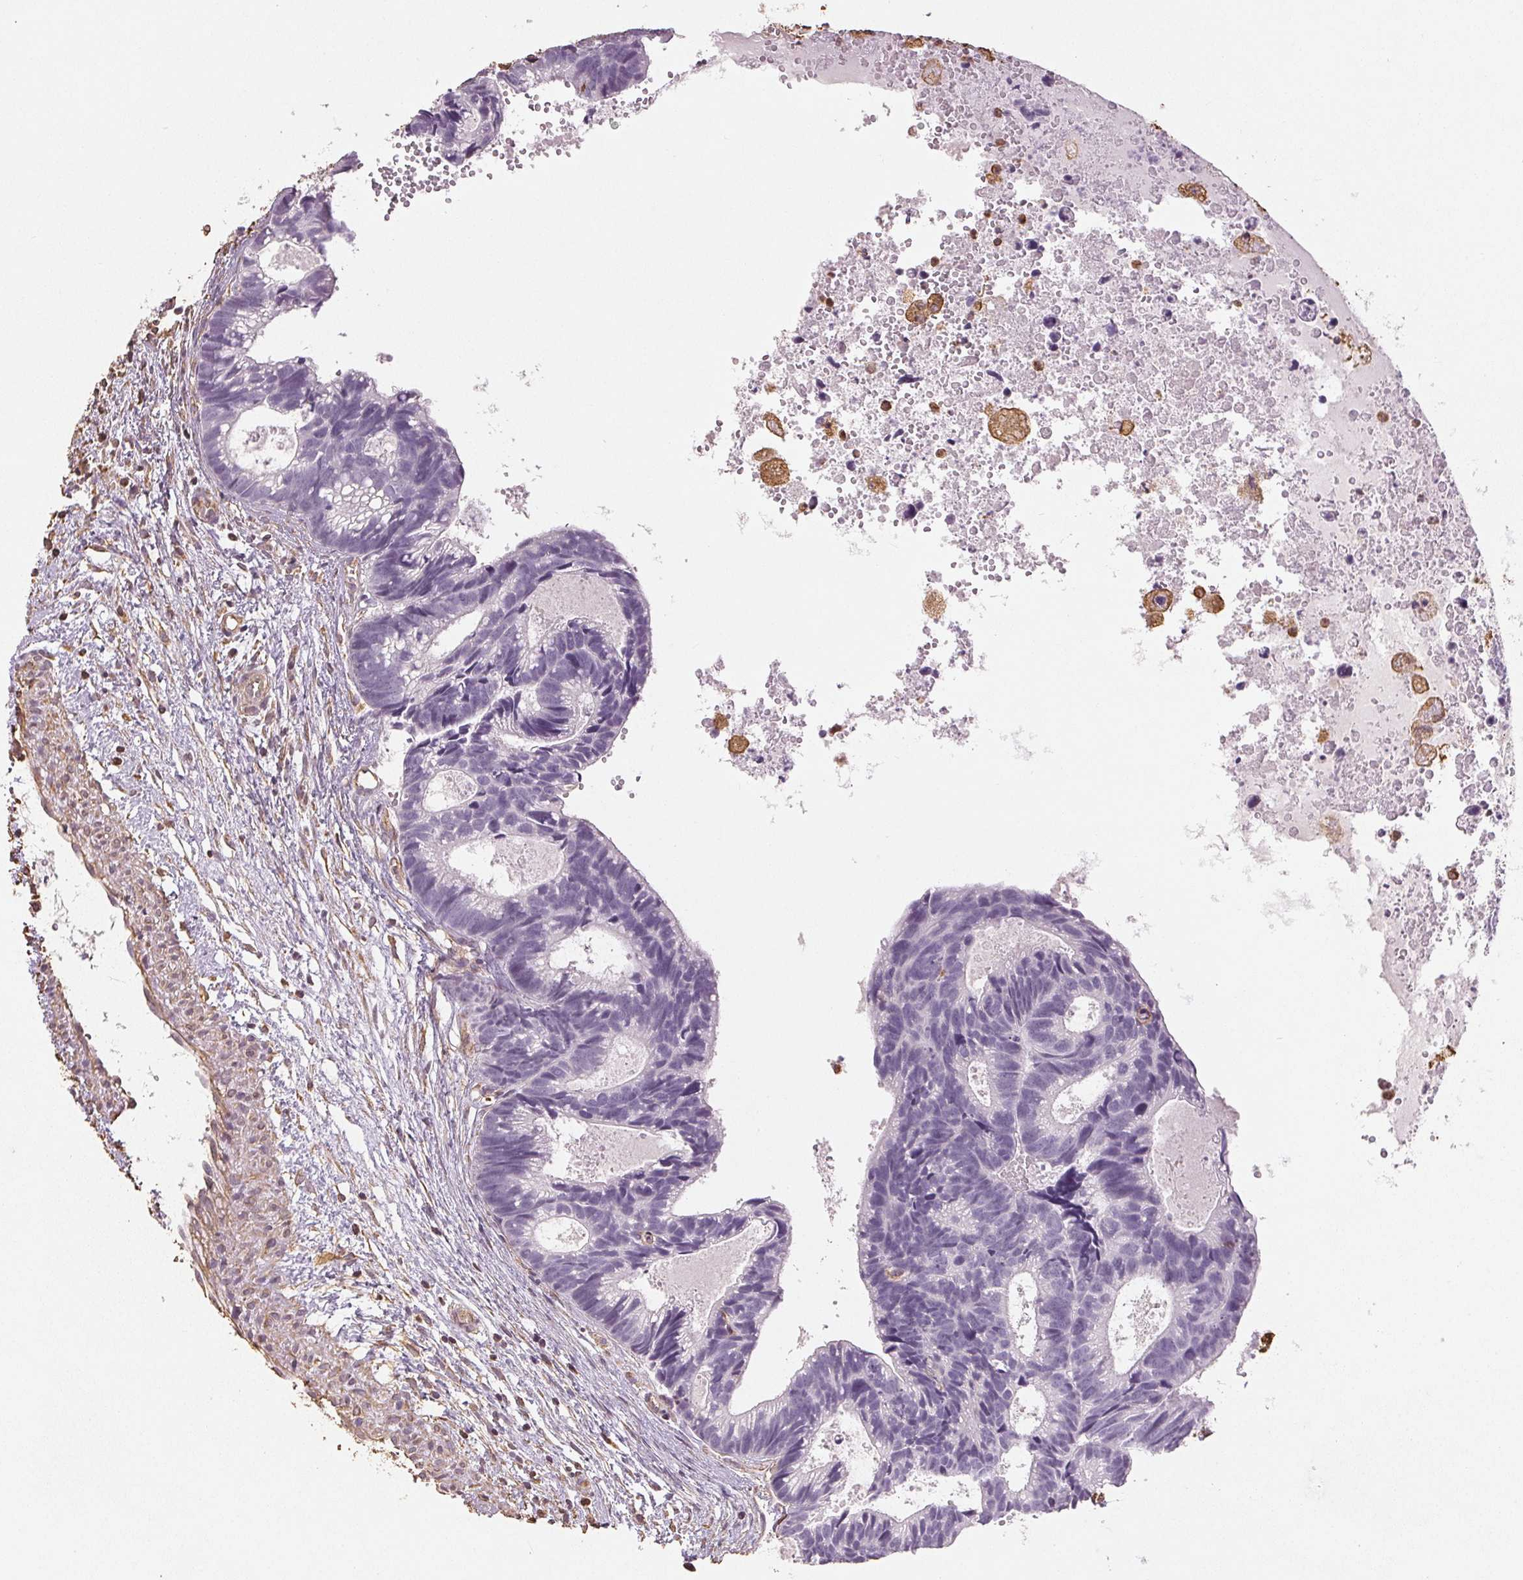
{"staining": {"intensity": "negative", "quantity": "none", "location": "none"}, "tissue": "head and neck cancer", "cell_type": "Tumor cells", "image_type": "cancer", "snomed": [{"axis": "morphology", "description": "Adenocarcinoma, NOS"}, {"axis": "topography", "description": "Head-Neck"}], "caption": "Tumor cells are negative for brown protein staining in adenocarcinoma (head and neck).", "gene": "COL7A1", "patient": {"sex": "male", "age": 62}}